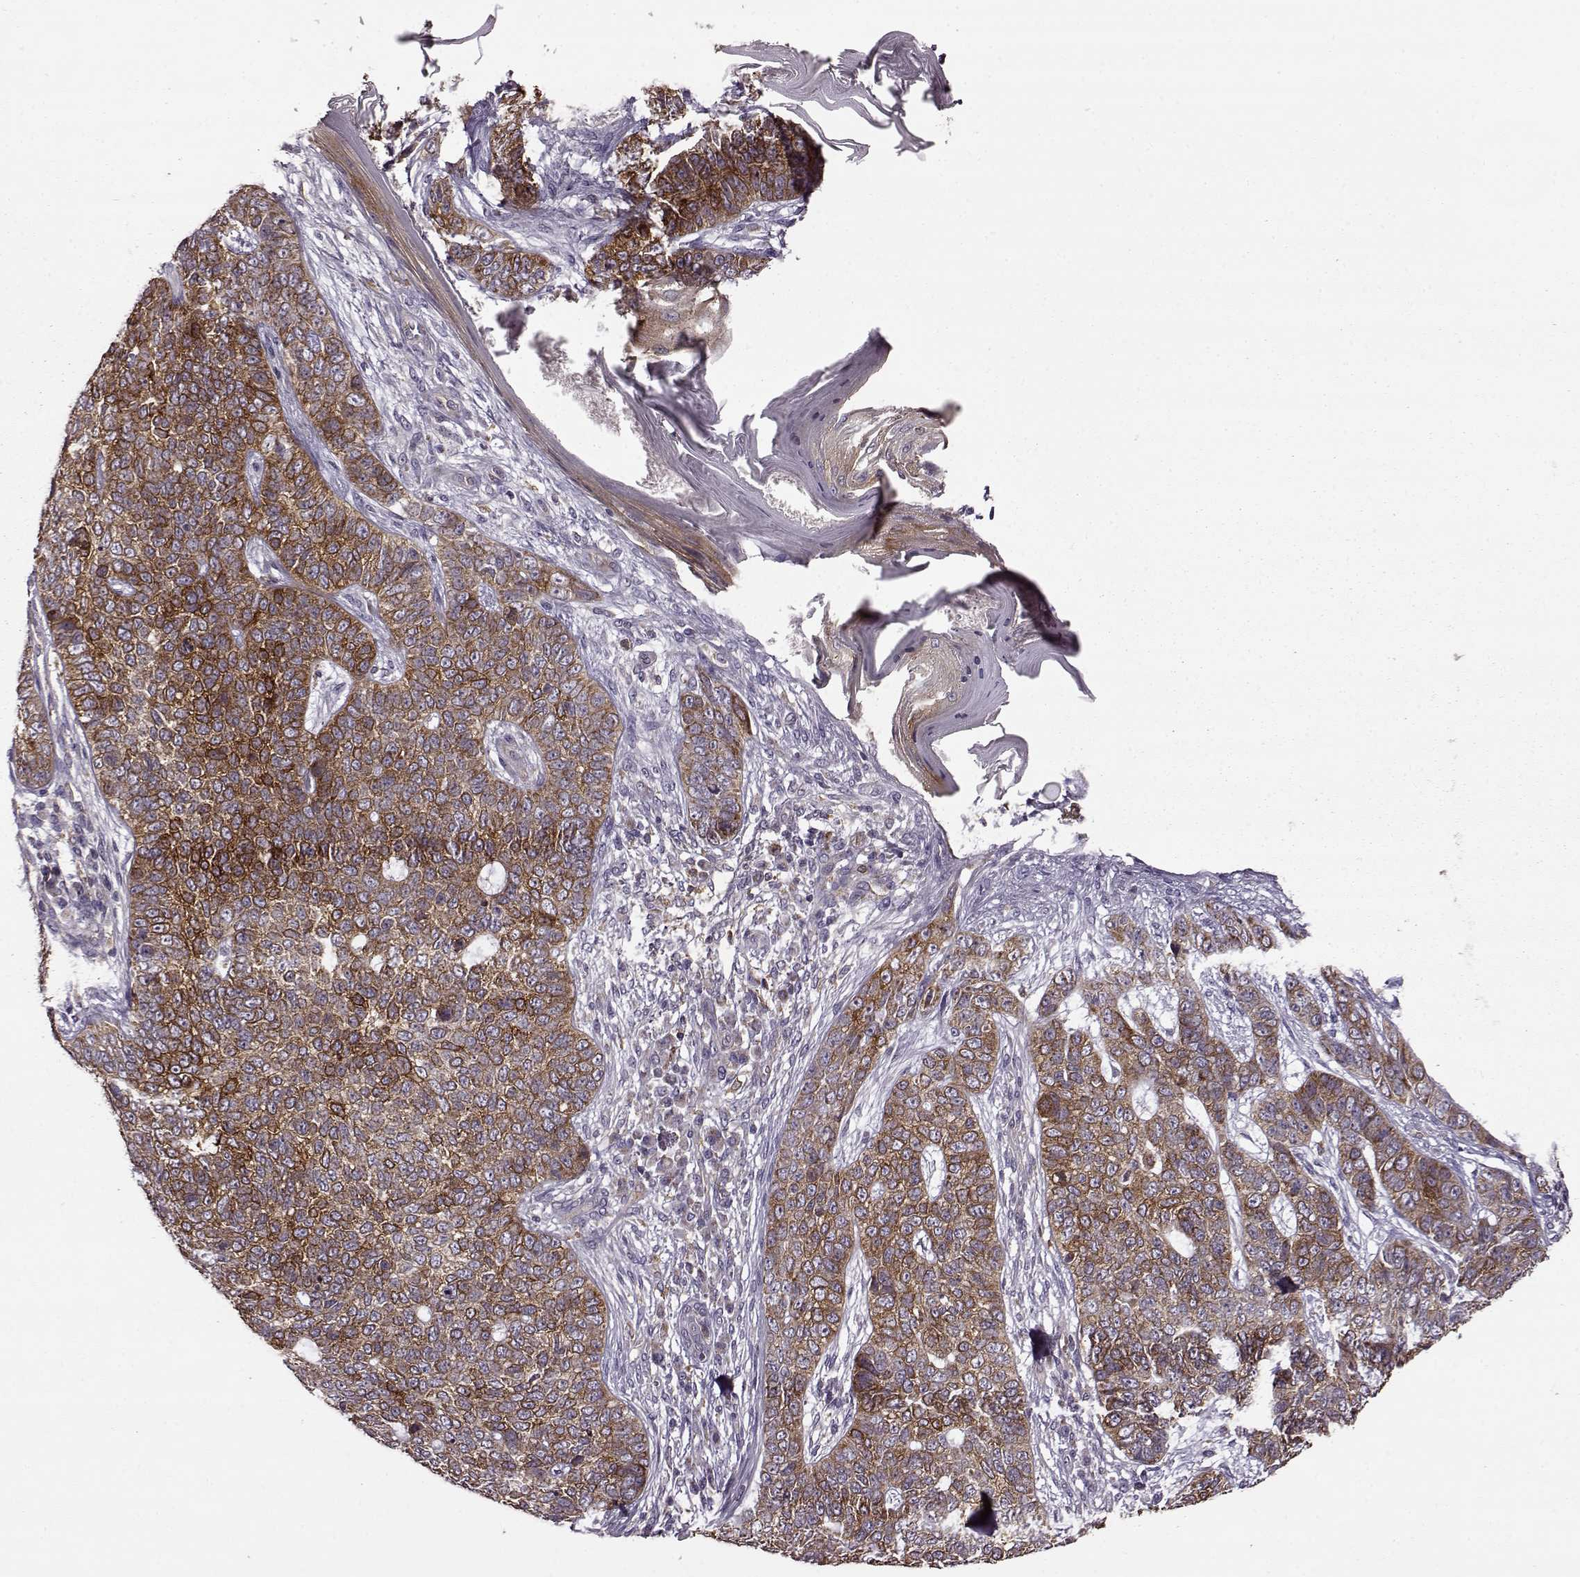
{"staining": {"intensity": "strong", "quantity": ">75%", "location": "cytoplasmic/membranous"}, "tissue": "skin cancer", "cell_type": "Tumor cells", "image_type": "cancer", "snomed": [{"axis": "morphology", "description": "Basal cell carcinoma"}, {"axis": "topography", "description": "Skin"}], "caption": "This photomicrograph demonstrates immunohistochemistry (IHC) staining of basal cell carcinoma (skin), with high strong cytoplasmic/membranous expression in approximately >75% of tumor cells.", "gene": "MTSS1", "patient": {"sex": "female", "age": 69}}